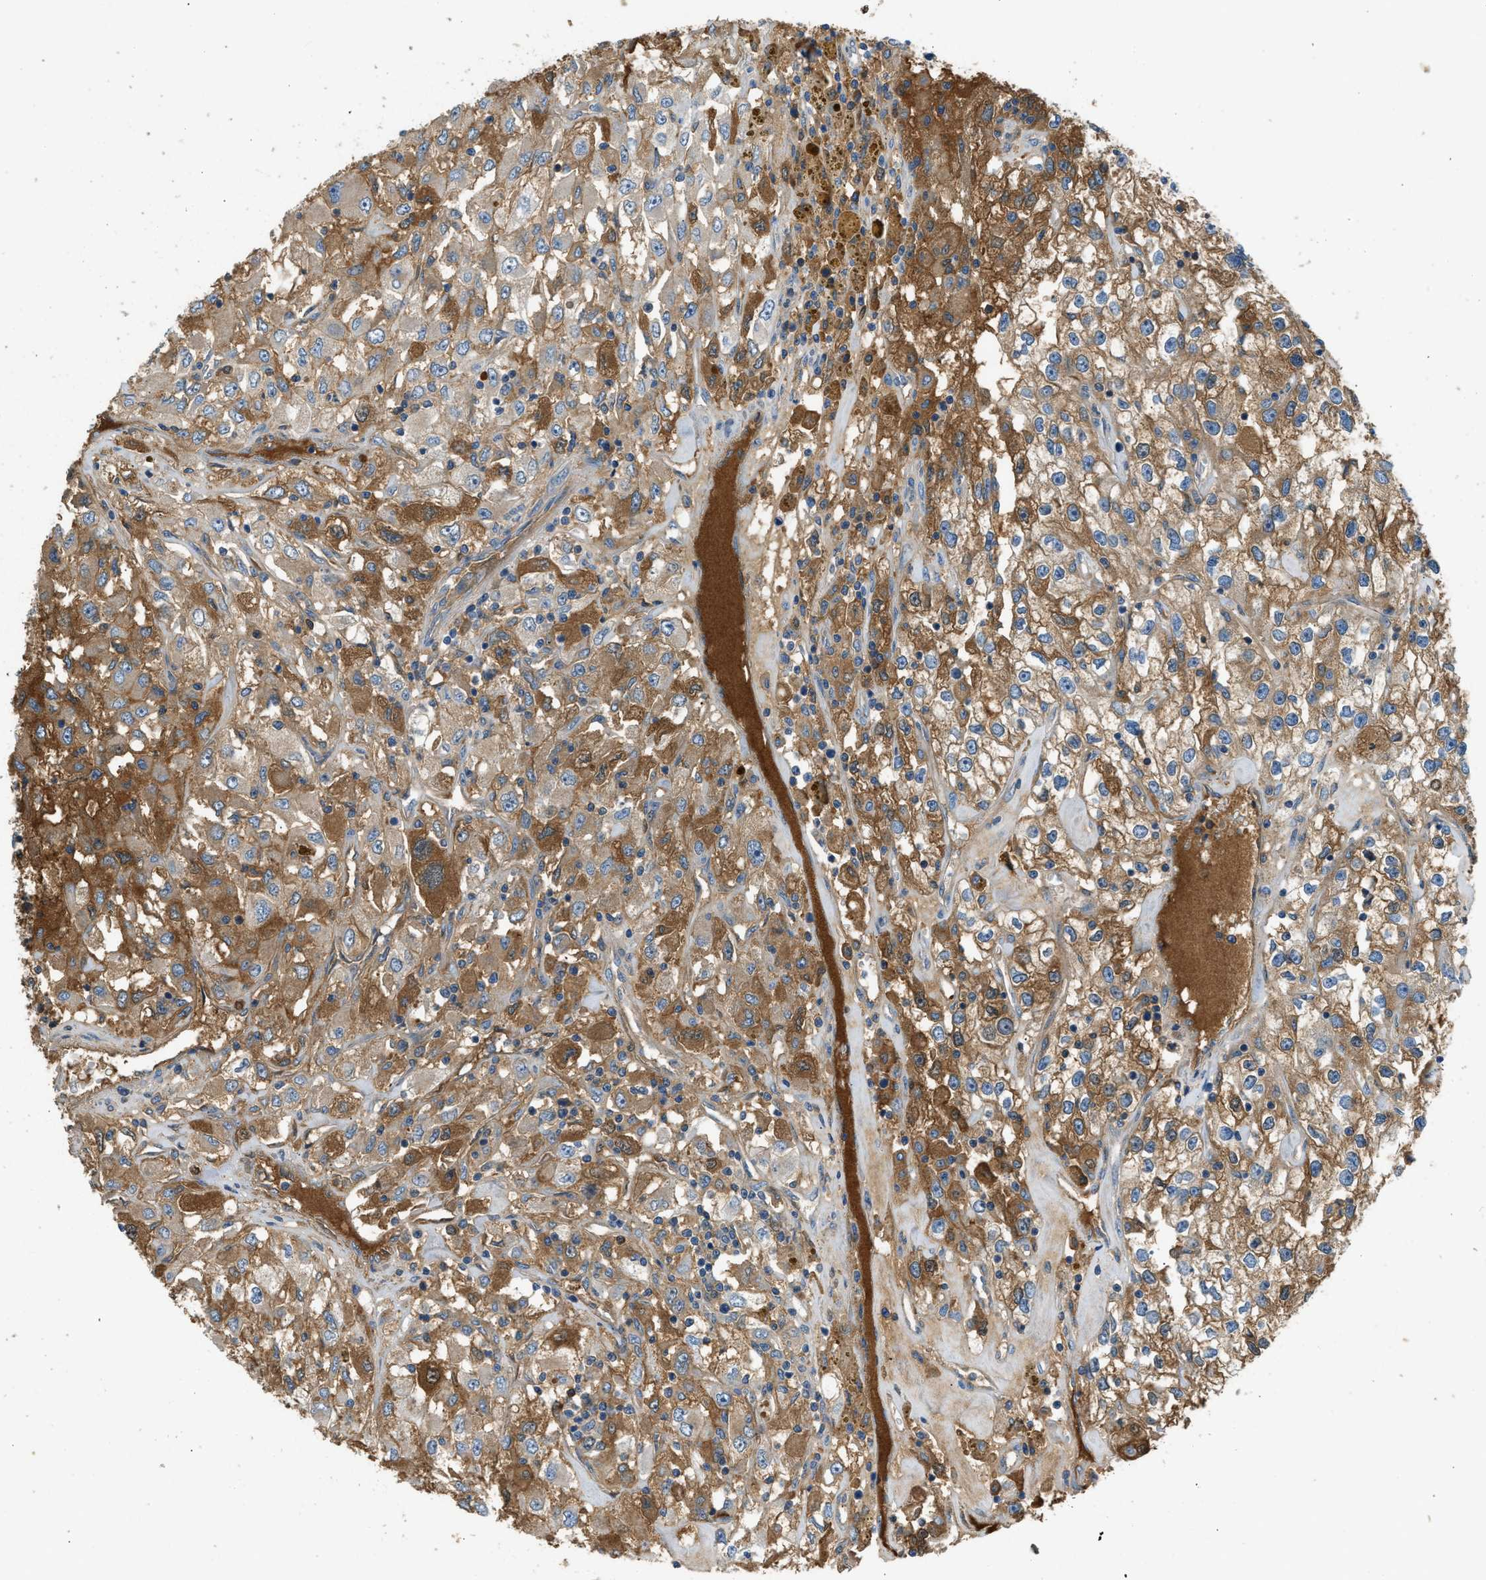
{"staining": {"intensity": "moderate", "quantity": ">75%", "location": "cytoplasmic/membranous"}, "tissue": "renal cancer", "cell_type": "Tumor cells", "image_type": "cancer", "snomed": [{"axis": "morphology", "description": "Adenocarcinoma, NOS"}, {"axis": "topography", "description": "Kidney"}], "caption": "Immunohistochemical staining of human adenocarcinoma (renal) exhibits medium levels of moderate cytoplasmic/membranous positivity in about >75% of tumor cells.", "gene": "STC1", "patient": {"sex": "female", "age": 52}}